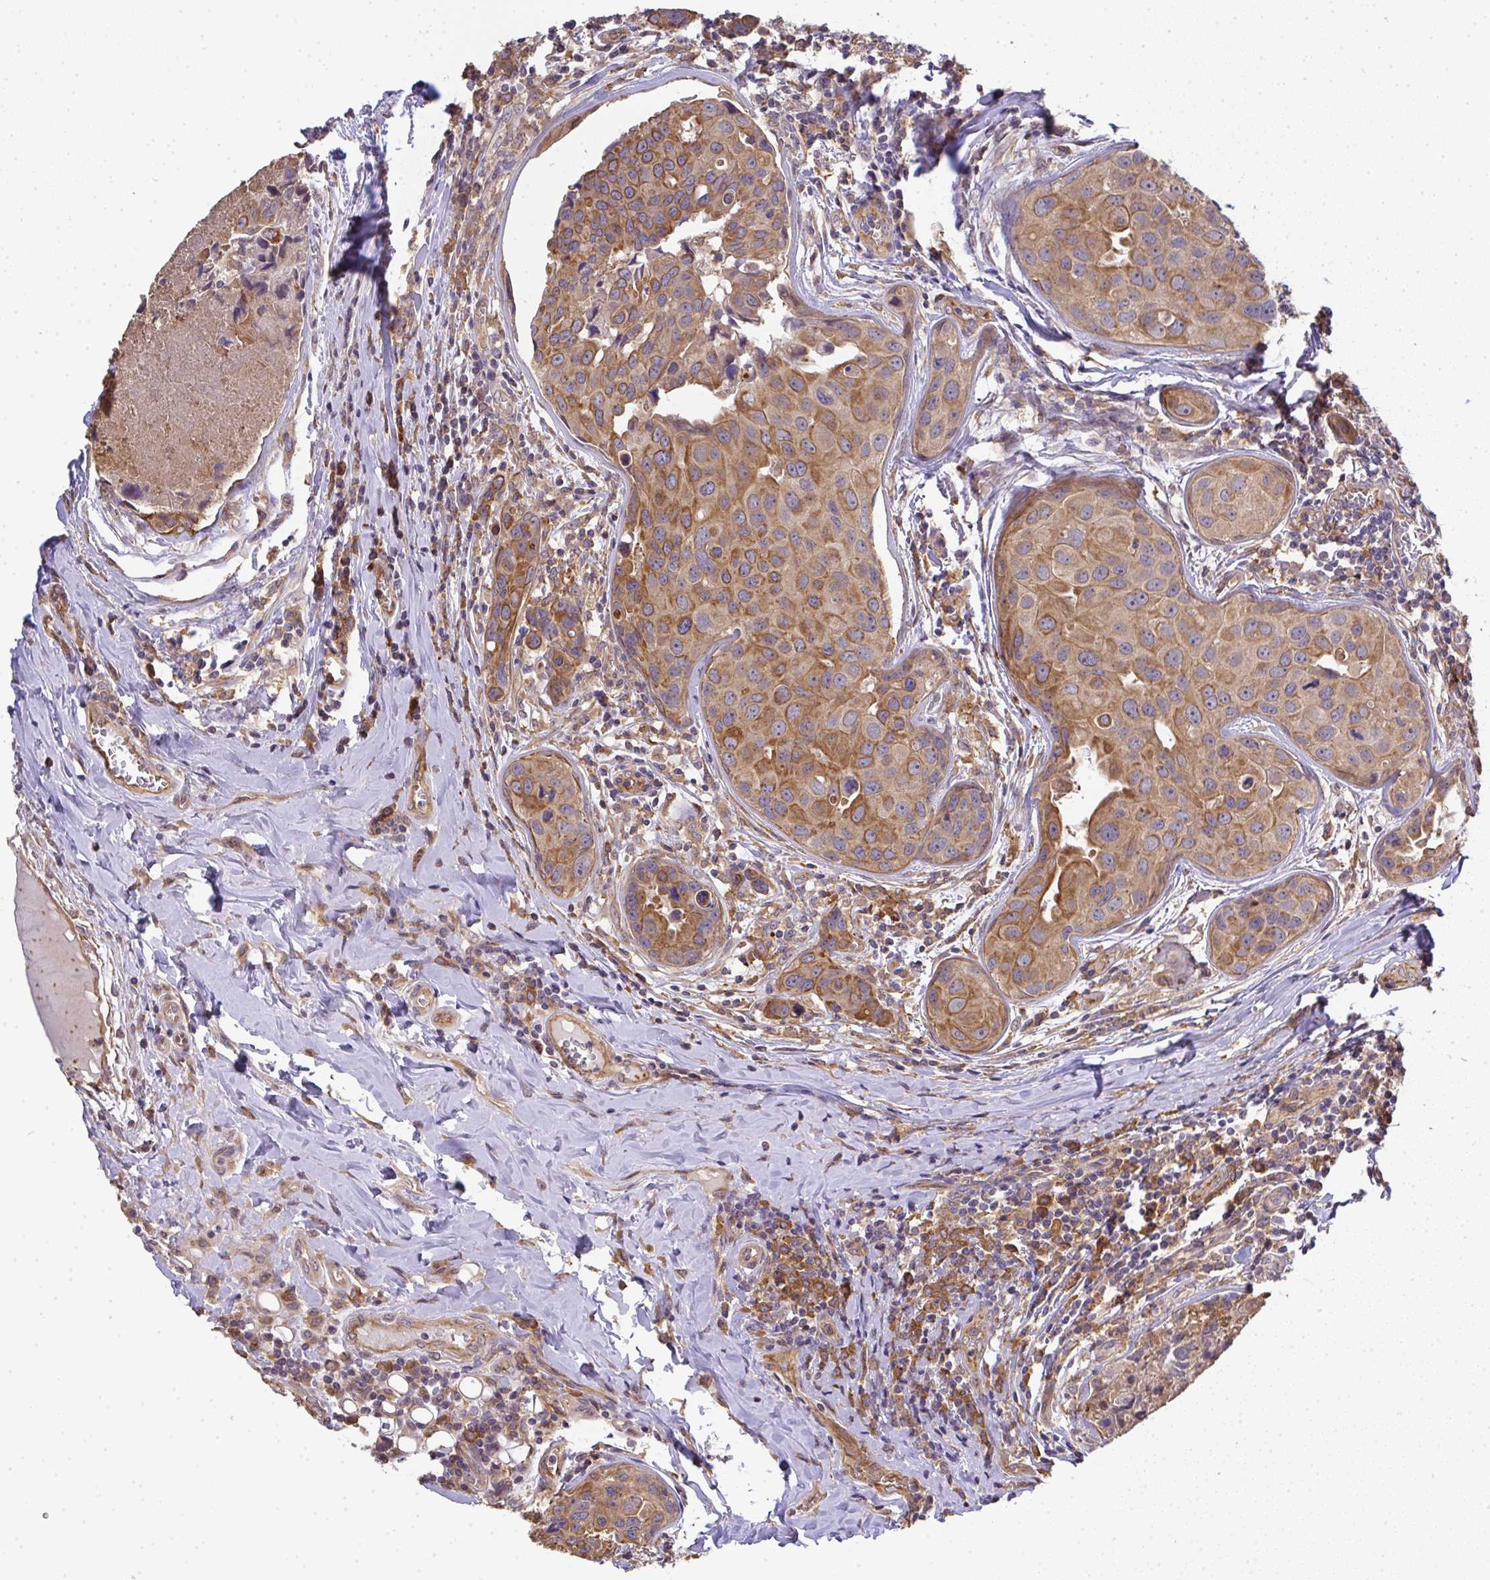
{"staining": {"intensity": "moderate", "quantity": ">75%", "location": "cytoplasmic/membranous"}, "tissue": "breast cancer", "cell_type": "Tumor cells", "image_type": "cancer", "snomed": [{"axis": "morphology", "description": "Duct carcinoma"}, {"axis": "topography", "description": "Breast"}], "caption": "Protein staining reveals moderate cytoplasmic/membranous expression in about >75% of tumor cells in breast invasive ductal carcinoma.", "gene": "EEF1AKMT1", "patient": {"sex": "female", "age": 24}}